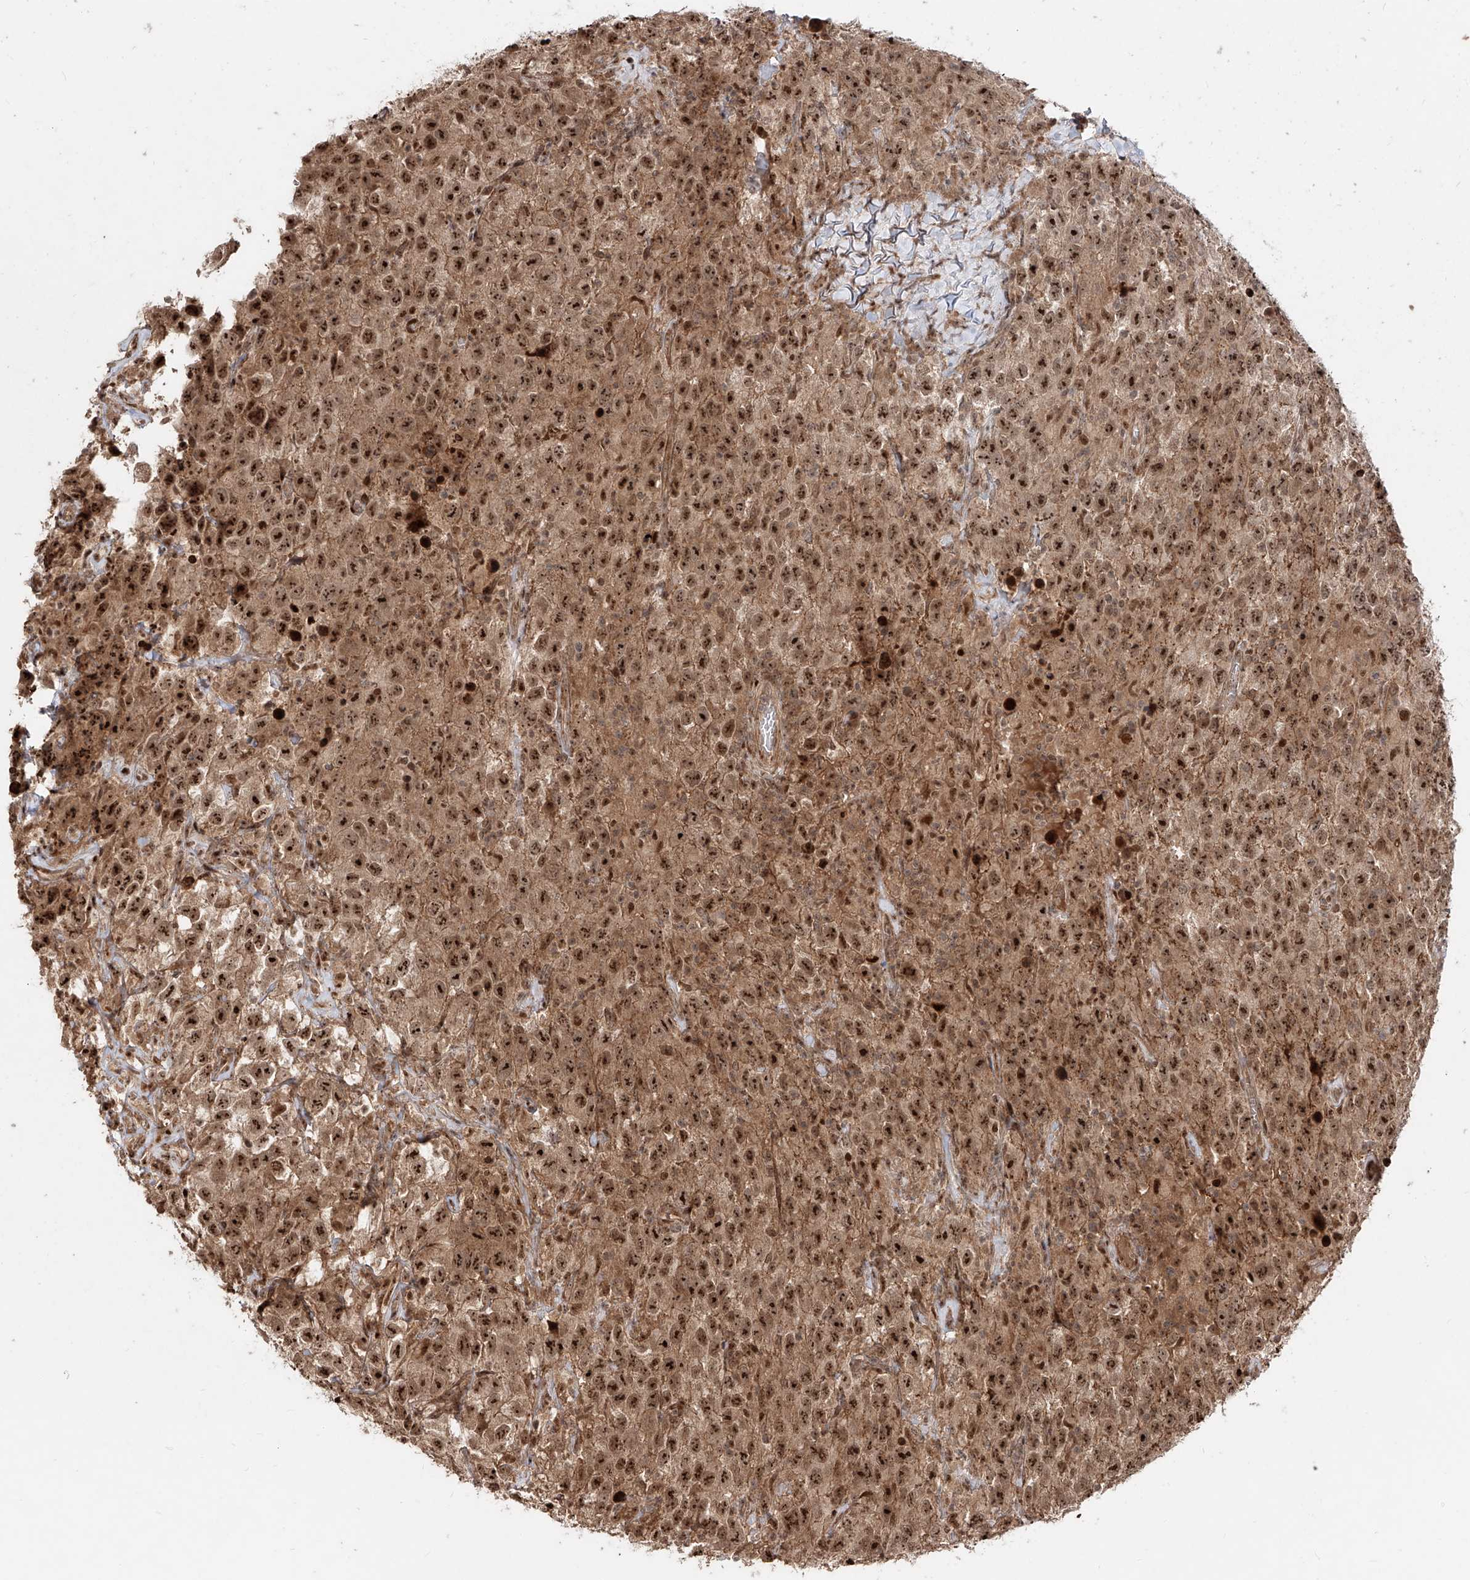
{"staining": {"intensity": "strong", "quantity": ">75%", "location": "cytoplasmic/membranous,nuclear"}, "tissue": "testis cancer", "cell_type": "Tumor cells", "image_type": "cancer", "snomed": [{"axis": "morphology", "description": "Seminoma, NOS"}, {"axis": "topography", "description": "Testis"}], "caption": "This is a histology image of immunohistochemistry (IHC) staining of testis cancer, which shows strong expression in the cytoplasmic/membranous and nuclear of tumor cells.", "gene": "ZNF710", "patient": {"sex": "male", "age": 41}}